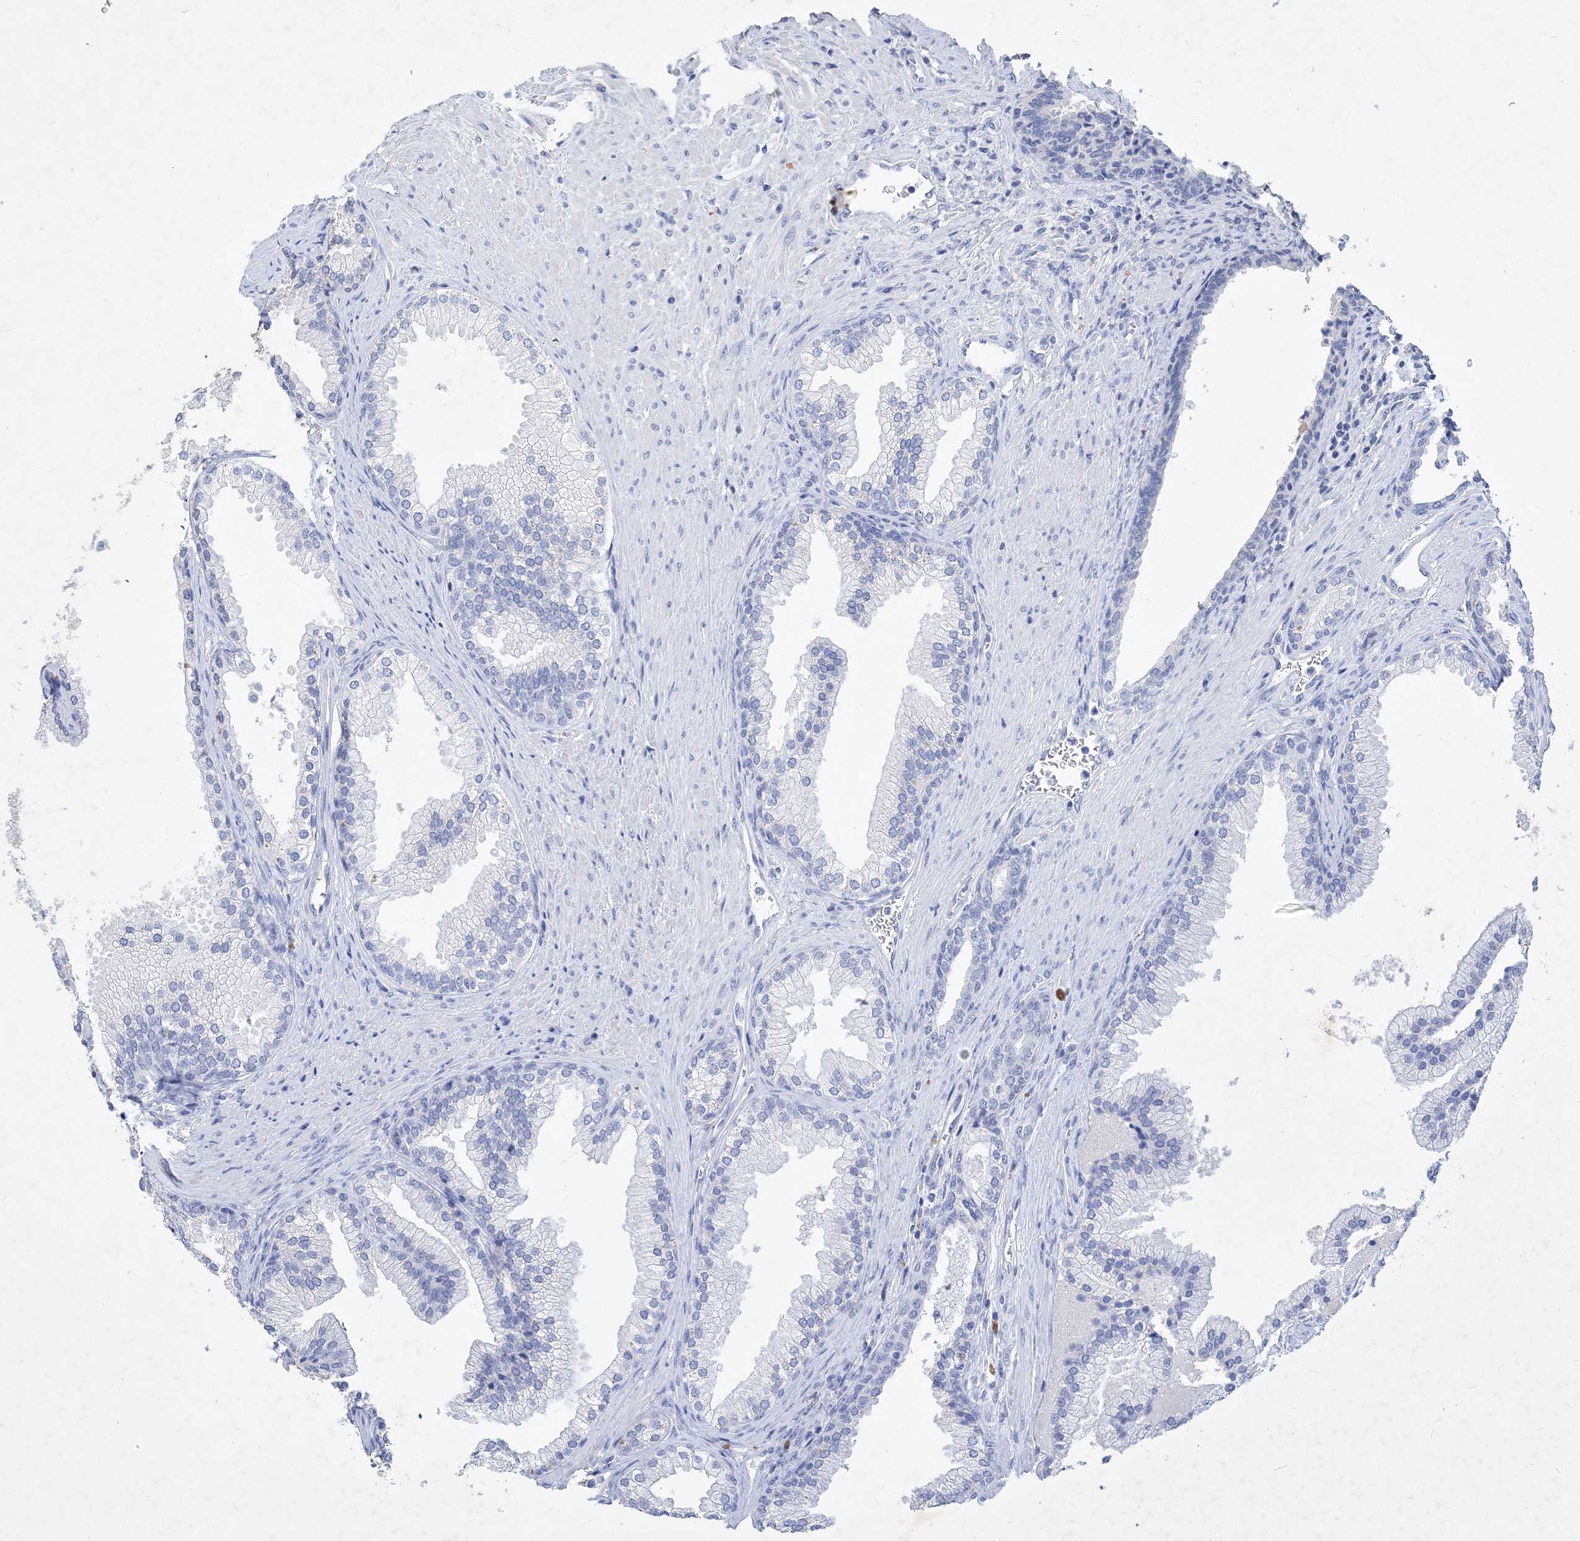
{"staining": {"intensity": "negative", "quantity": "none", "location": "none"}, "tissue": "prostate", "cell_type": "Glandular cells", "image_type": "normal", "snomed": [{"axis": "morphology", "description": "Normal tissue, NOS"}, {"axis": "topography", "description": "Prostate"}], "caption": "An image of prostate stained for a protein displays no brown staining in glandular cells. Nuclei are stained in blue.", "gene": "COPS8", "patient": {"sex": "male", "age": 76}}